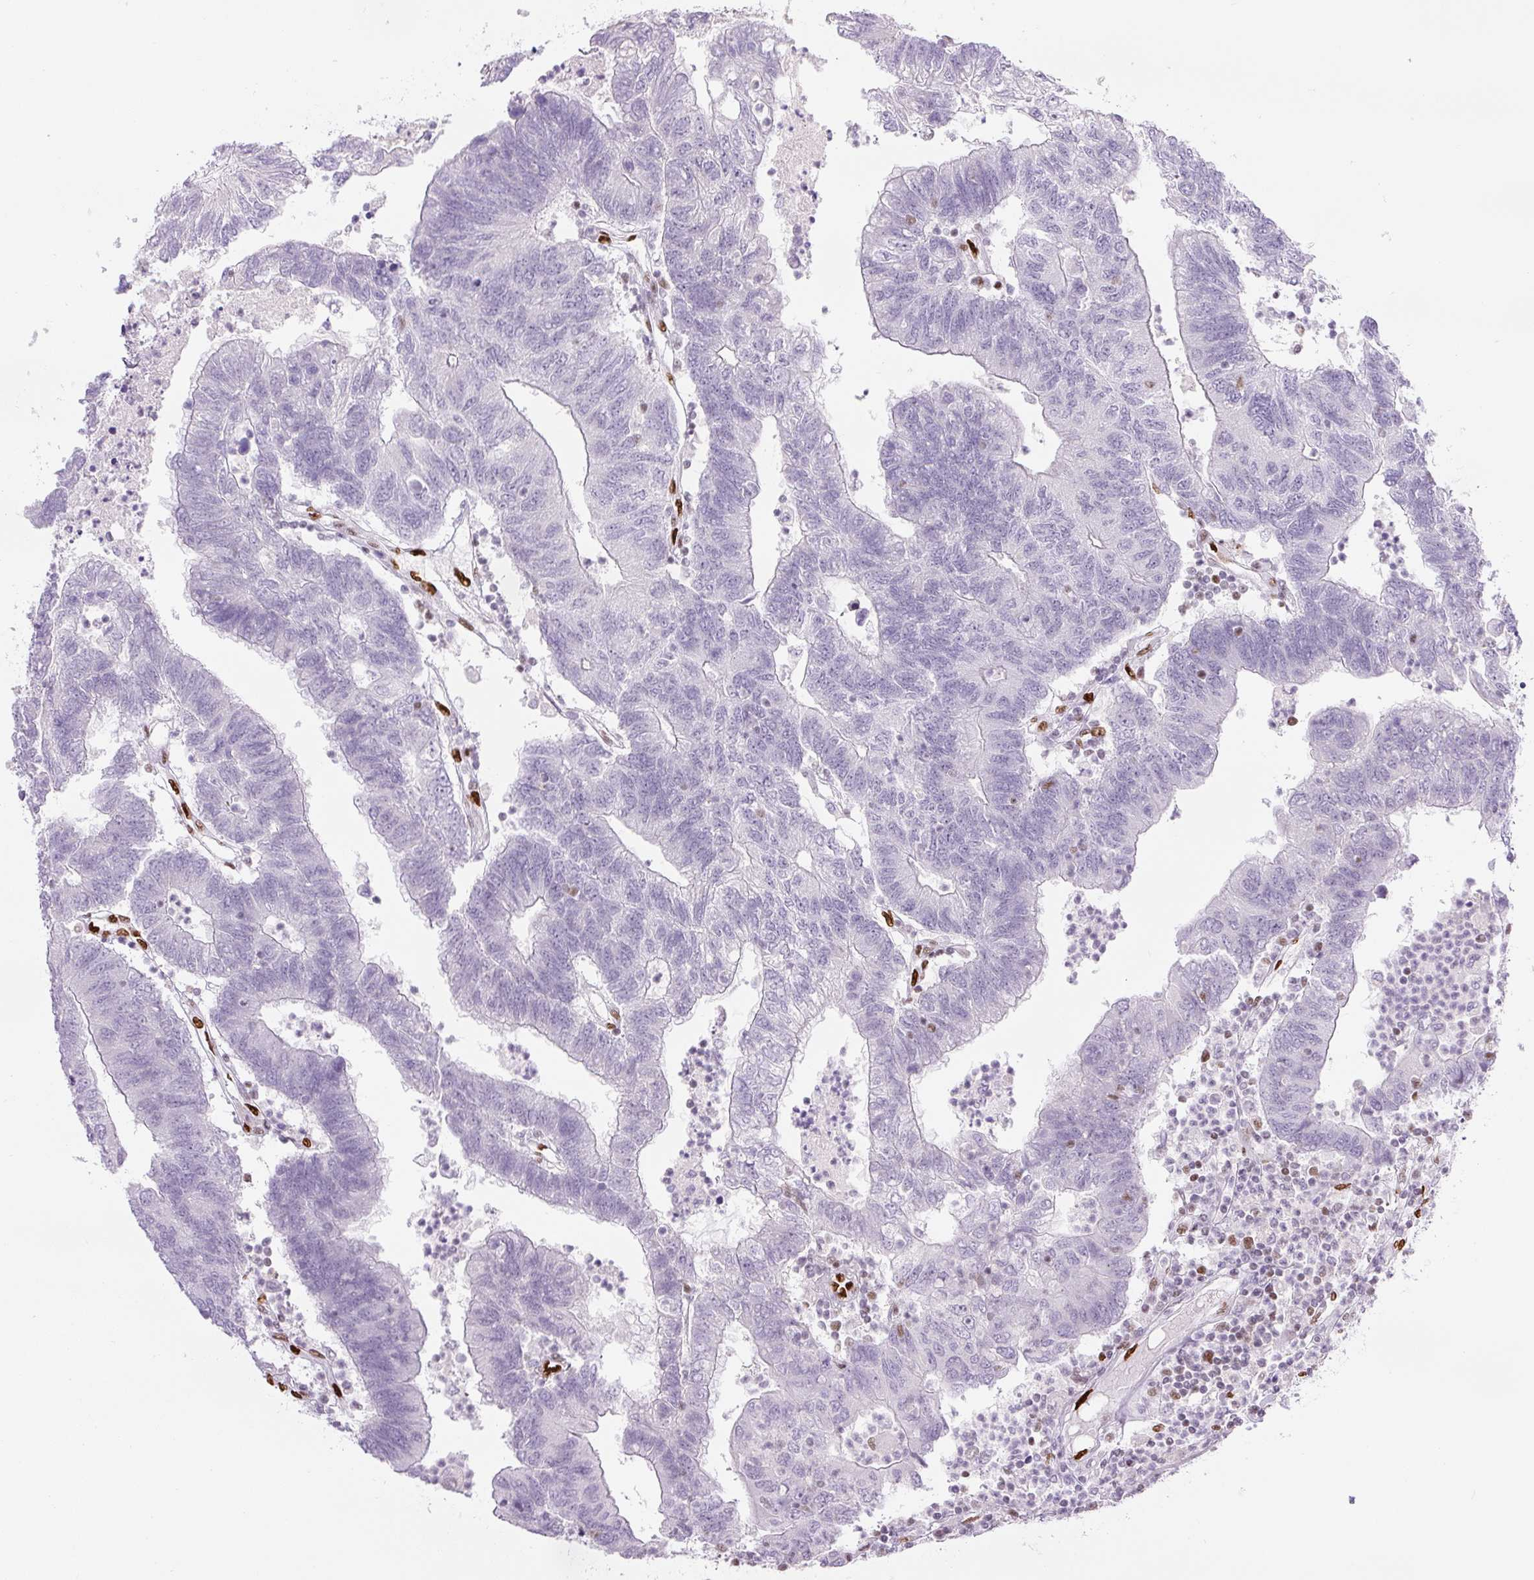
{"staining": {"intensity": "negative", "quantity": "none", "location": "none"}, "tissue": "colorectal cancer", "cell_type": "Tumor cells", "image_type": "cancer", "snomed": [{"axis": "morphology", "description": "Adenocarcinoma, NOS"}, {"axis": "topography", "description": "Colon"}], "caption": "Image shows no protein positivity in tumor cells of colorectal cancer (adenocarcinoma) tissue.", "gene": "ZEB1", "patient": {"sex": "female", "age": 48}}